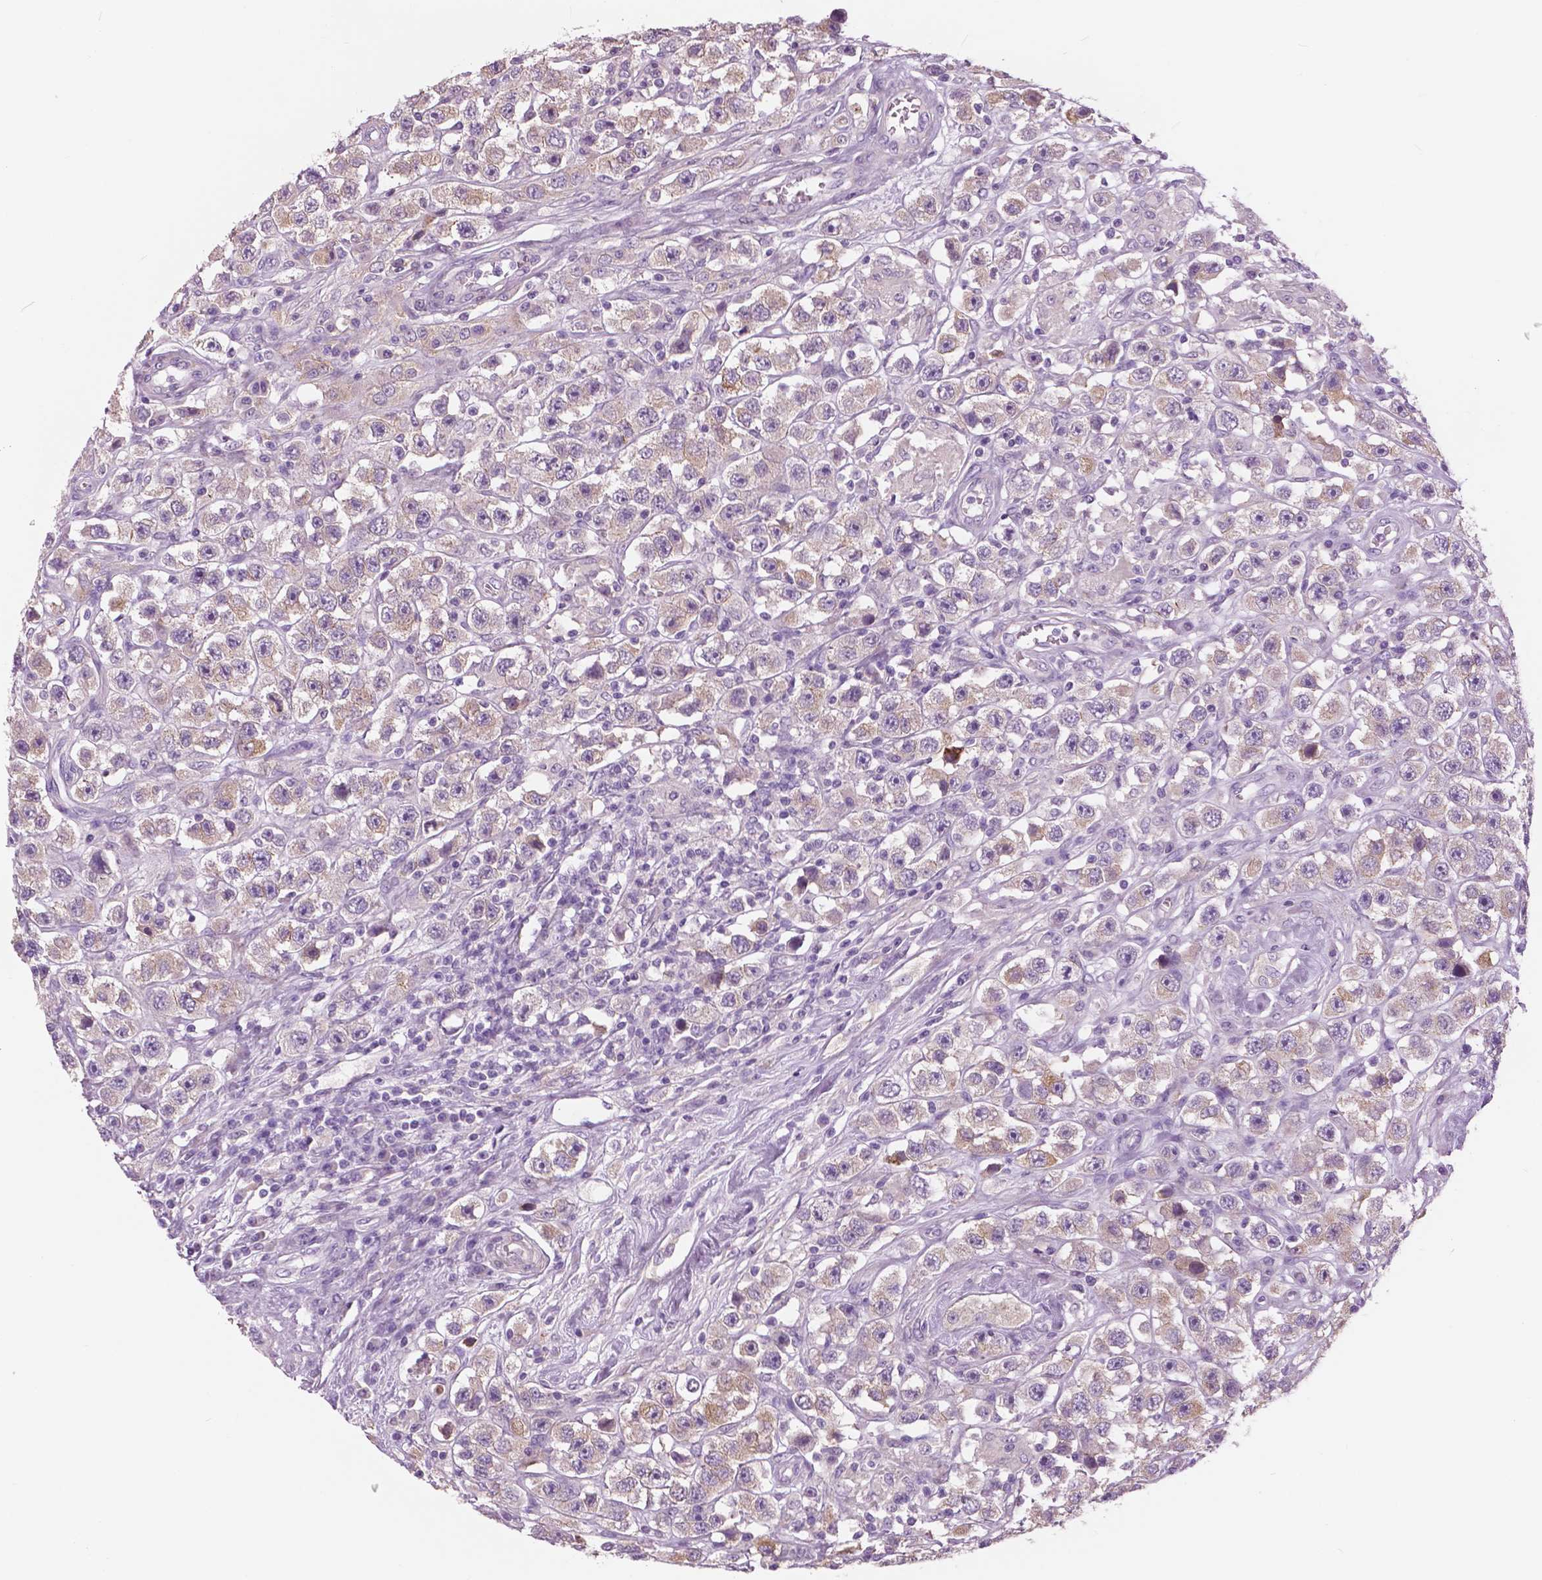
{"staining": {"intensity": "weak", "quantity": "25%-75%", "location": "cytoplasmic/membranous"}, "tissue": "testis cancer", "cell_type": "Tumor cells", "image_type": "cancer", "snomed": [{"axis": "morphology", "description": "Seminoma, NOS"}, {"axis": "topography", "description": "Testis"}], "caption": "Testis cancer (seminoma) stained for a protein (brown) exhibits weak cytoplasmic/membranous positive positivity in about 25%-75% of tumor cells.", "gene": "SERPINI1", "patient": {"sex": "male", "age": 45}}